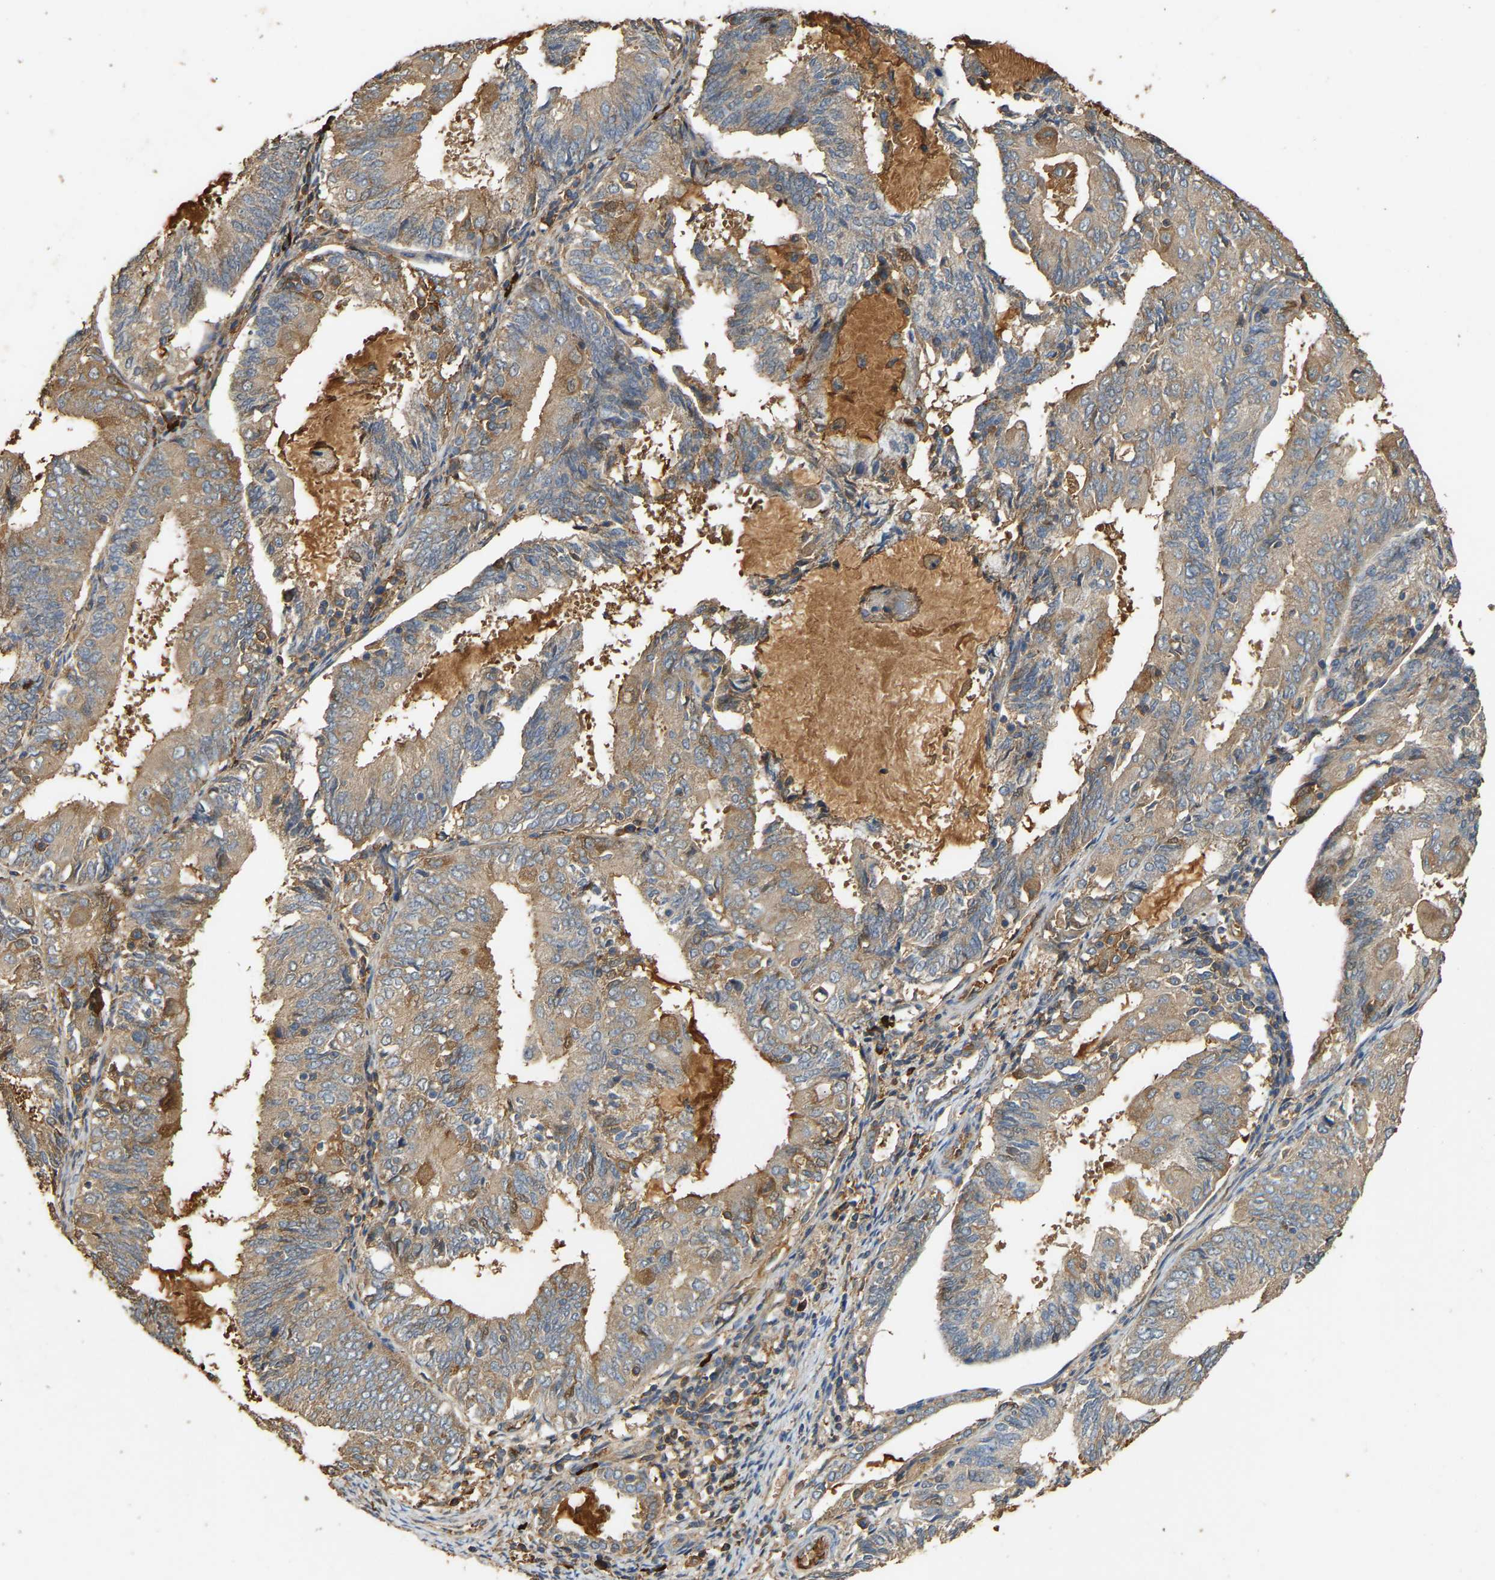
{"staining": {"intensity": "weak", "quantity": "25%-75%", "location": "cytoplasmic/membranous"}, "tissue": "endometrial cancer", "cell_type": "Tumor cells", "image_type": "cancer", "snomed": [{"axis": "morphology", "description": "Adenocarcinoma, NOS"}, {"axis": "topography", "description": "Endometrium"}], "caption": "Immunohistochemistry (IHC) (DAB) staining of endometrial cancer displays weak cytoplasmic/membranous protein staining in approximately 25%-75% of tumor cells.", "gene": "TMEM268", "patient": {"sex": "female", "age": 81}}